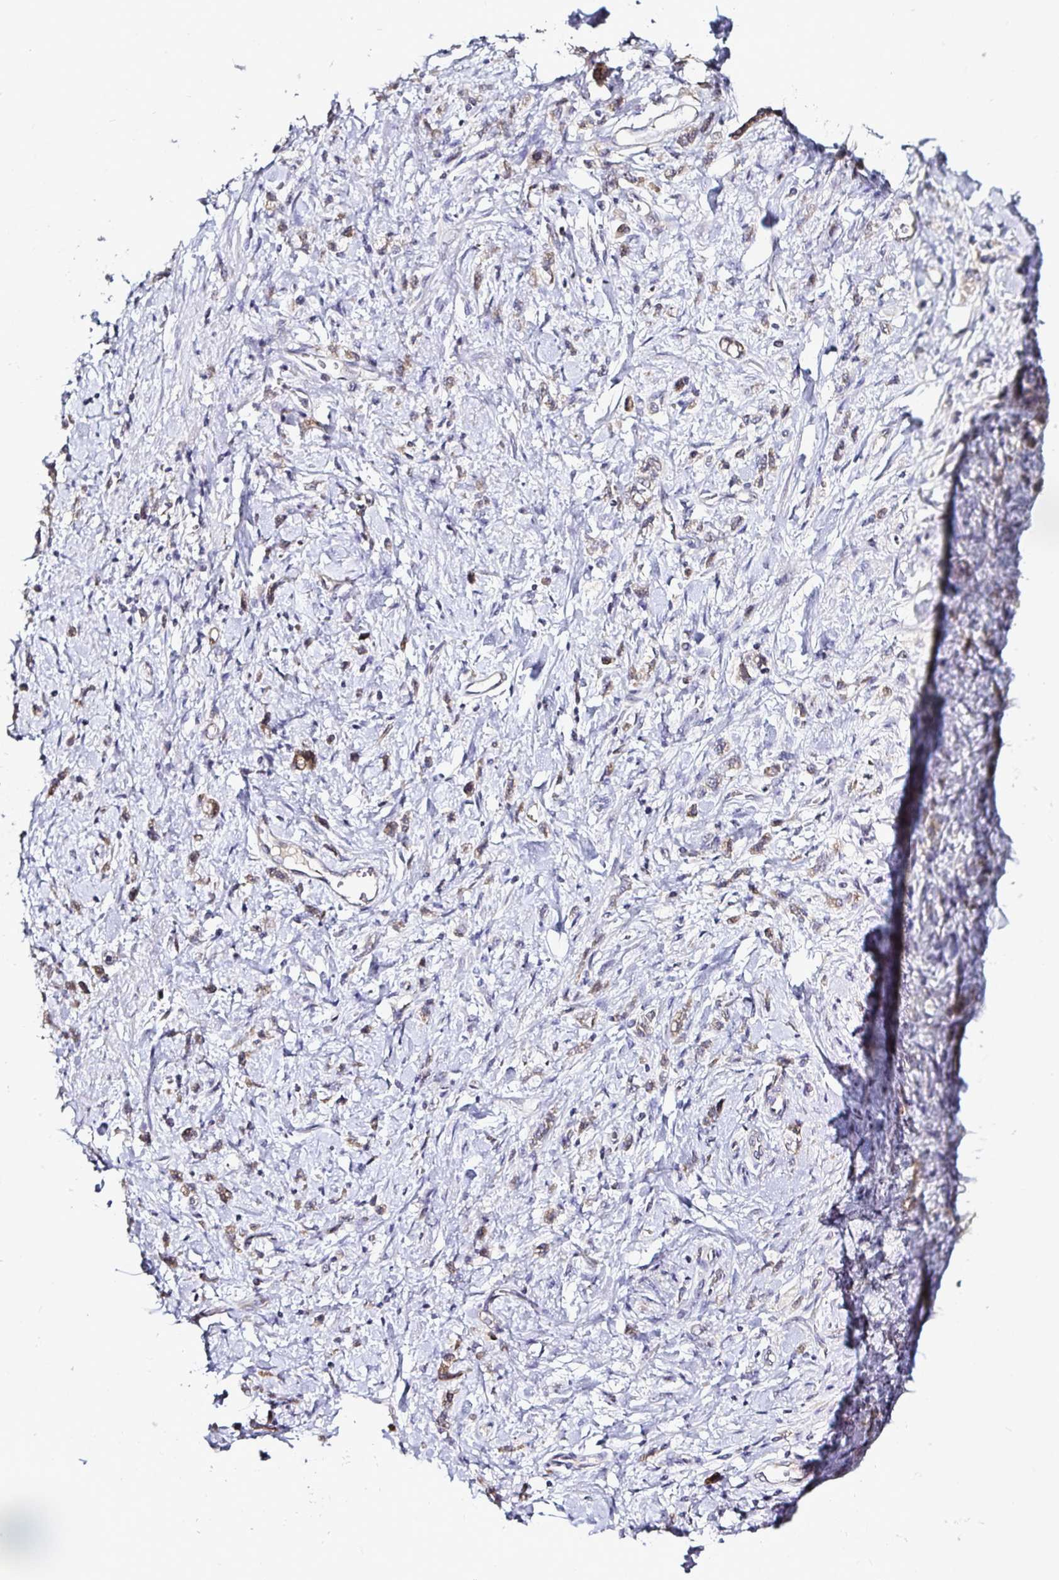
{"staining": {"intensity": "weak", "quantity": "25%-75%", "location": "cytoplasmic/membranous"}, "tissue": "stomach cancer", "cell_type": "Tumor cells", "image_type": "cancer", "snomed": [{"axis": "morphology", "description": "Adenocarcinoma, NOS"}, {"axis": "topography", "description": "Stomach"}], "caption": "Brown immunohistochemical staining in human adenocarcinoma (stomach) reveals weak cytoplasmic/membranous staining in about 25%-75% of tumor cells.", "gene": "ACSL5", "patient": {"sex": "male", "age": 77}}